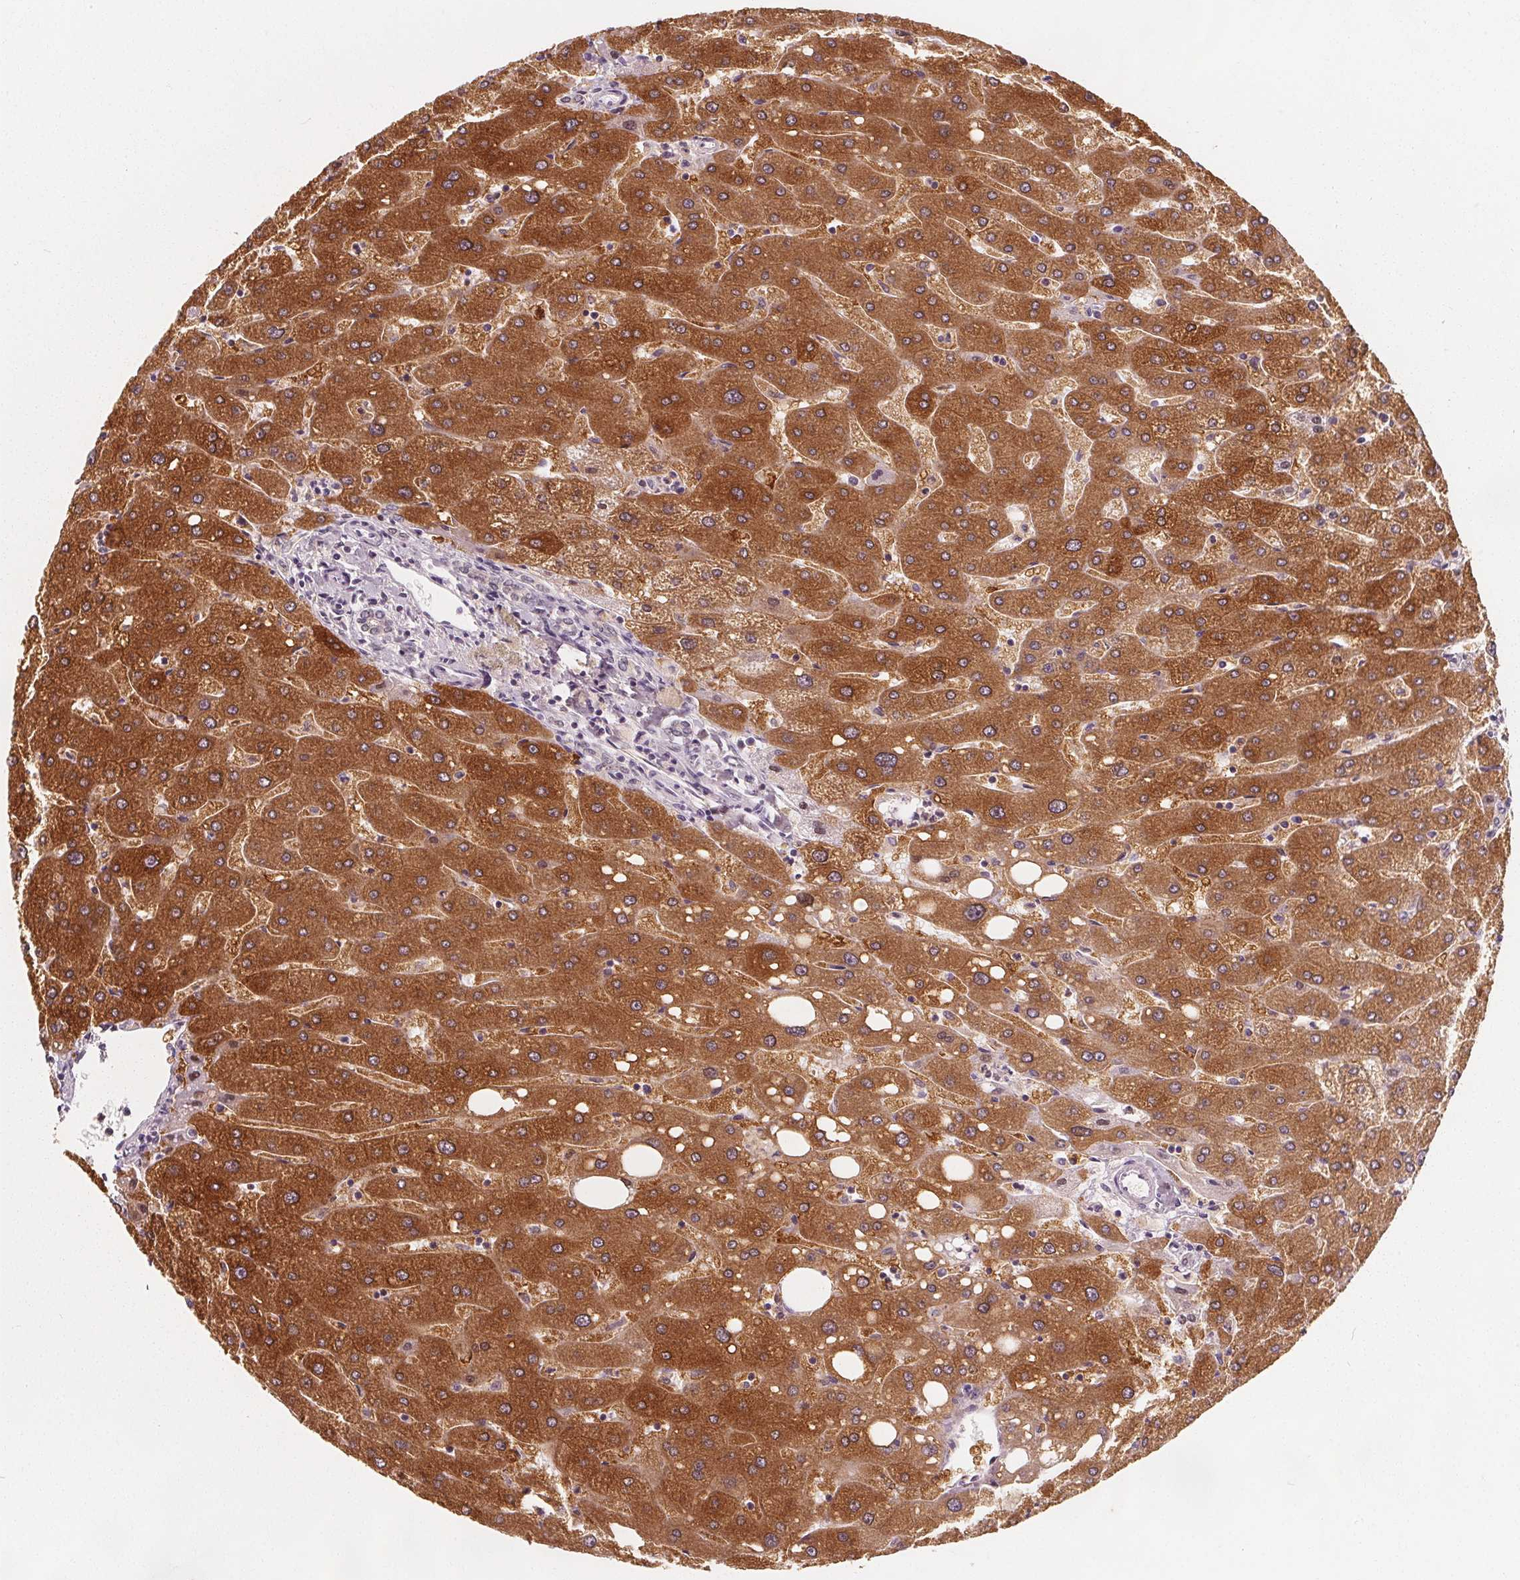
{"staining": {"intensity": "negative", "quantity": "none", "location": "none"}, "tissue": "liver", "cell_type": "Cholangiocytes", "image_type": "normal", "snomed": [{"axis": "morphology", "description": "Normal tissue, NOS"}, {"axis": "topography", "description": "Liver"}], "caption": "Liver stained for a protein using immunohistochemistry (IHC) displays no expression cholangiocytes.", "gene": "UGP2", "patient": {"sex": "male", "age": 67}}